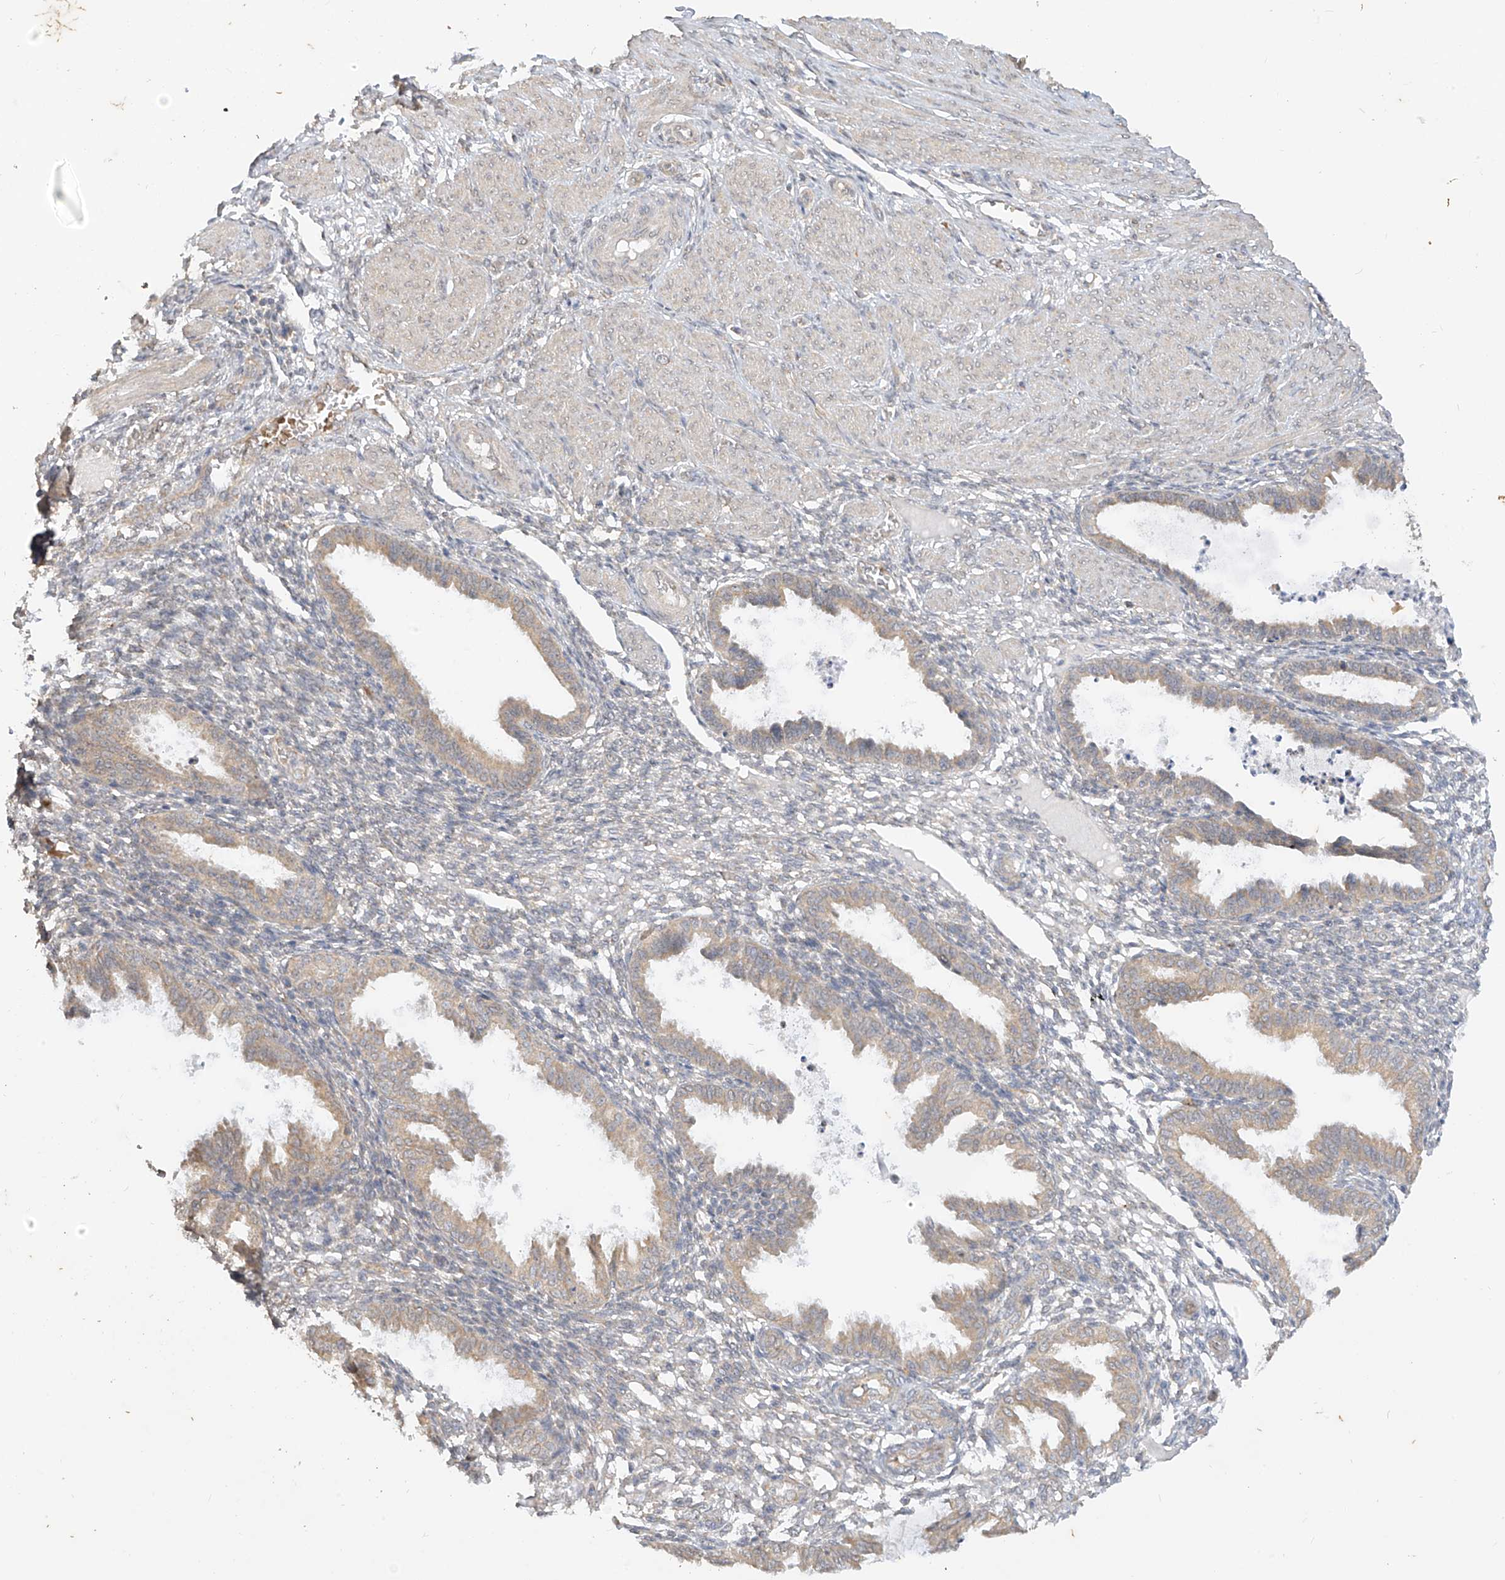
{"staining": {"intensity": "weak", "quantity": "<25%", "location": "cytoplasmic/membranous"}, "tissue": "endometrium", "cell_type": "Cells in endometrial stroma", "image_type": "normal", "snomed": [{"axis": "morphology", "description": "Normal tissue, NOS"}, {"axis": "topography", "description": "Endometrium"}], "caption": "Immunohistochemical staining of normal human endometrium shows no significant expression in cells in endometrial stroma.", "gene": "MTUS2", "patient": {"sex": "female", "age": 33}}